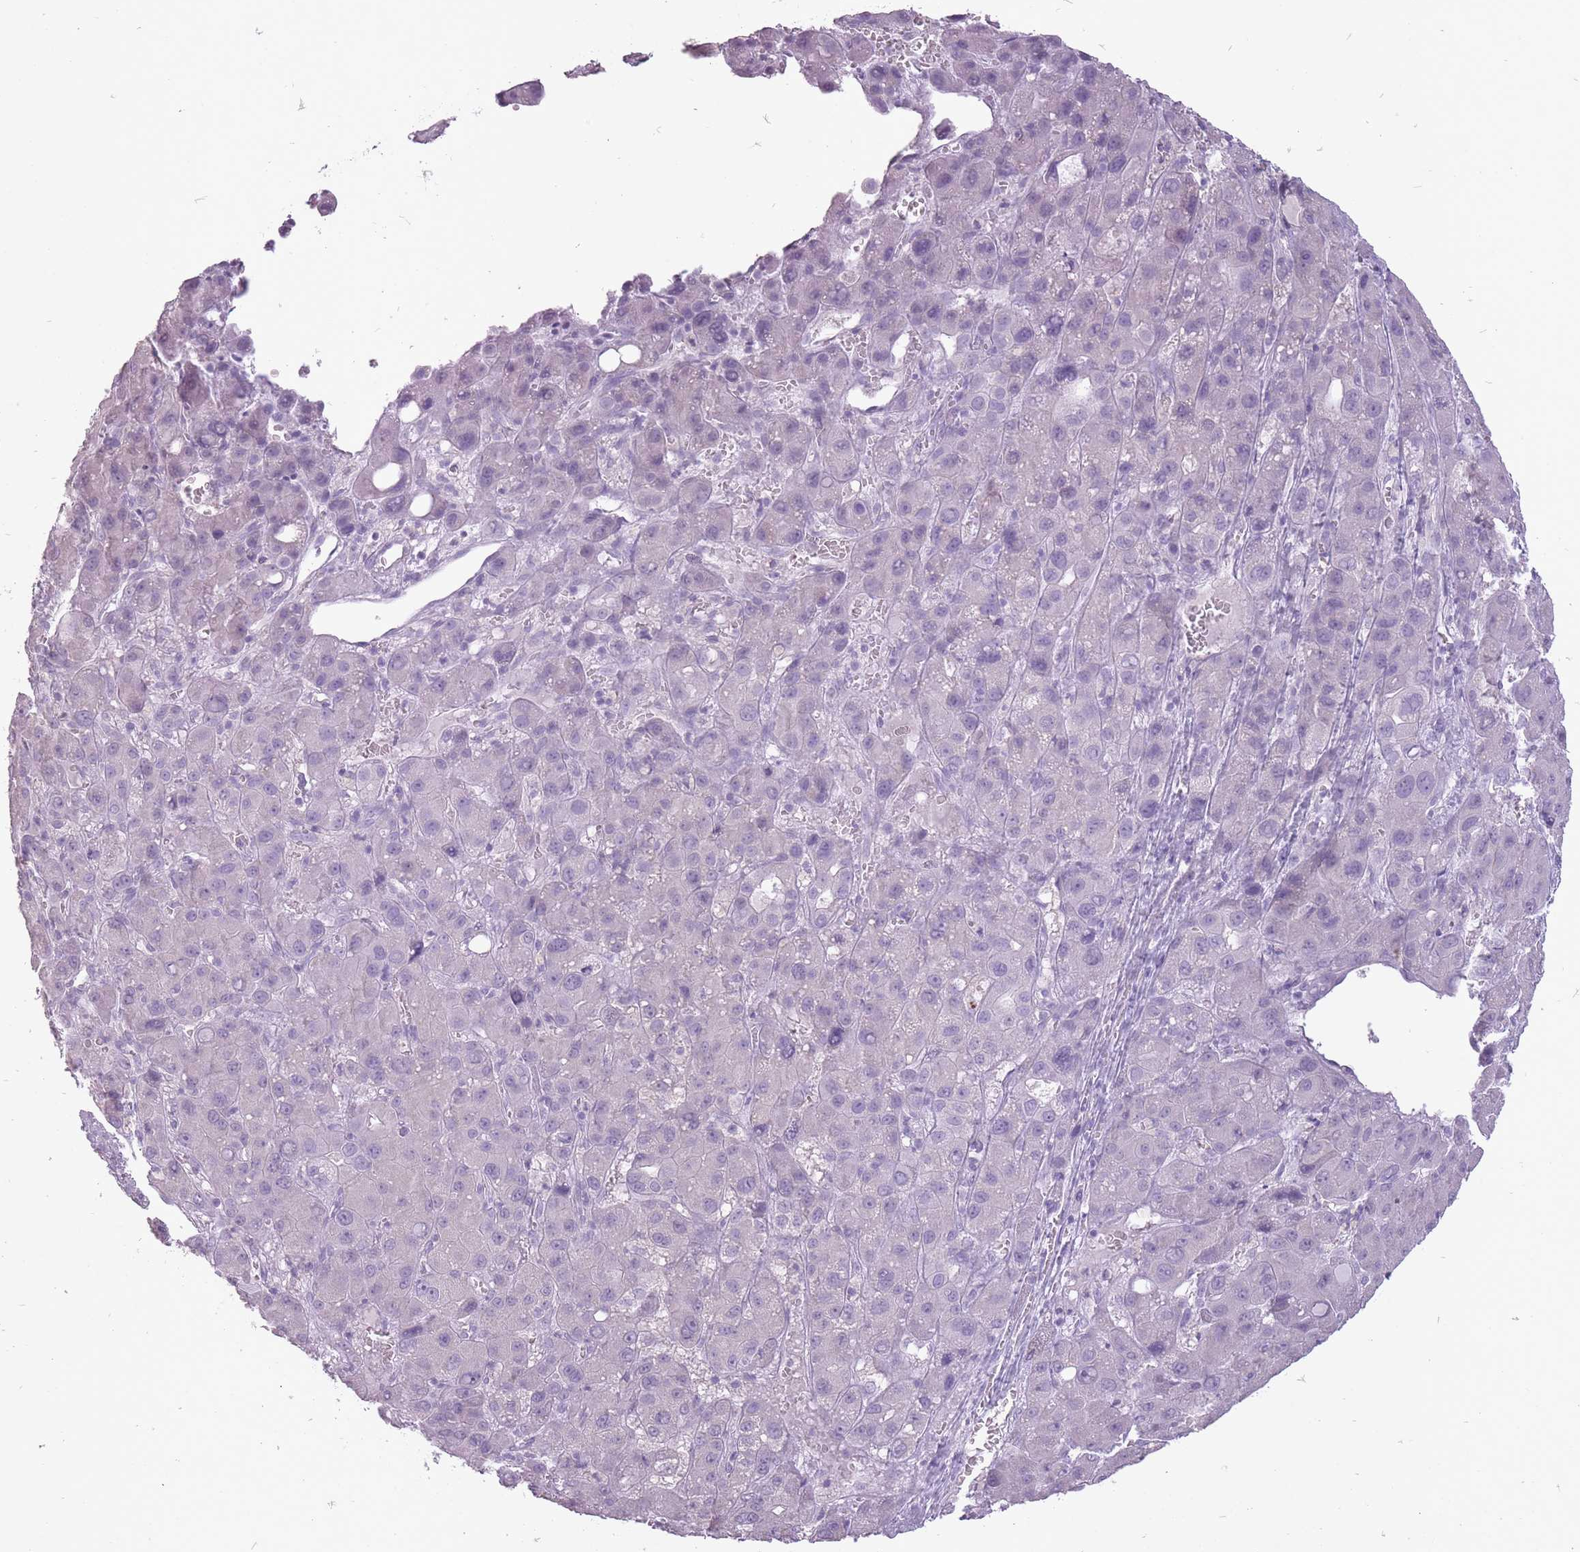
{"staining": {"intensity": "negative", "quantity": "none", "location": "none"}, "tissue": "liver cancer", "cell_type": "Tumor cells", "image_type": "cancer", "snomed": [{"axis": "morphology", "description": "Carcinoma, Hepatocellular, NOS"}, {"axis": "topography", "description": "Liver"}], "caption": "Immunohistochemical staining of human liver cancer shows no significant positivity in tumor cells.", "gene": "RFX4", "patient": {"sex": "male", "age": 55}}